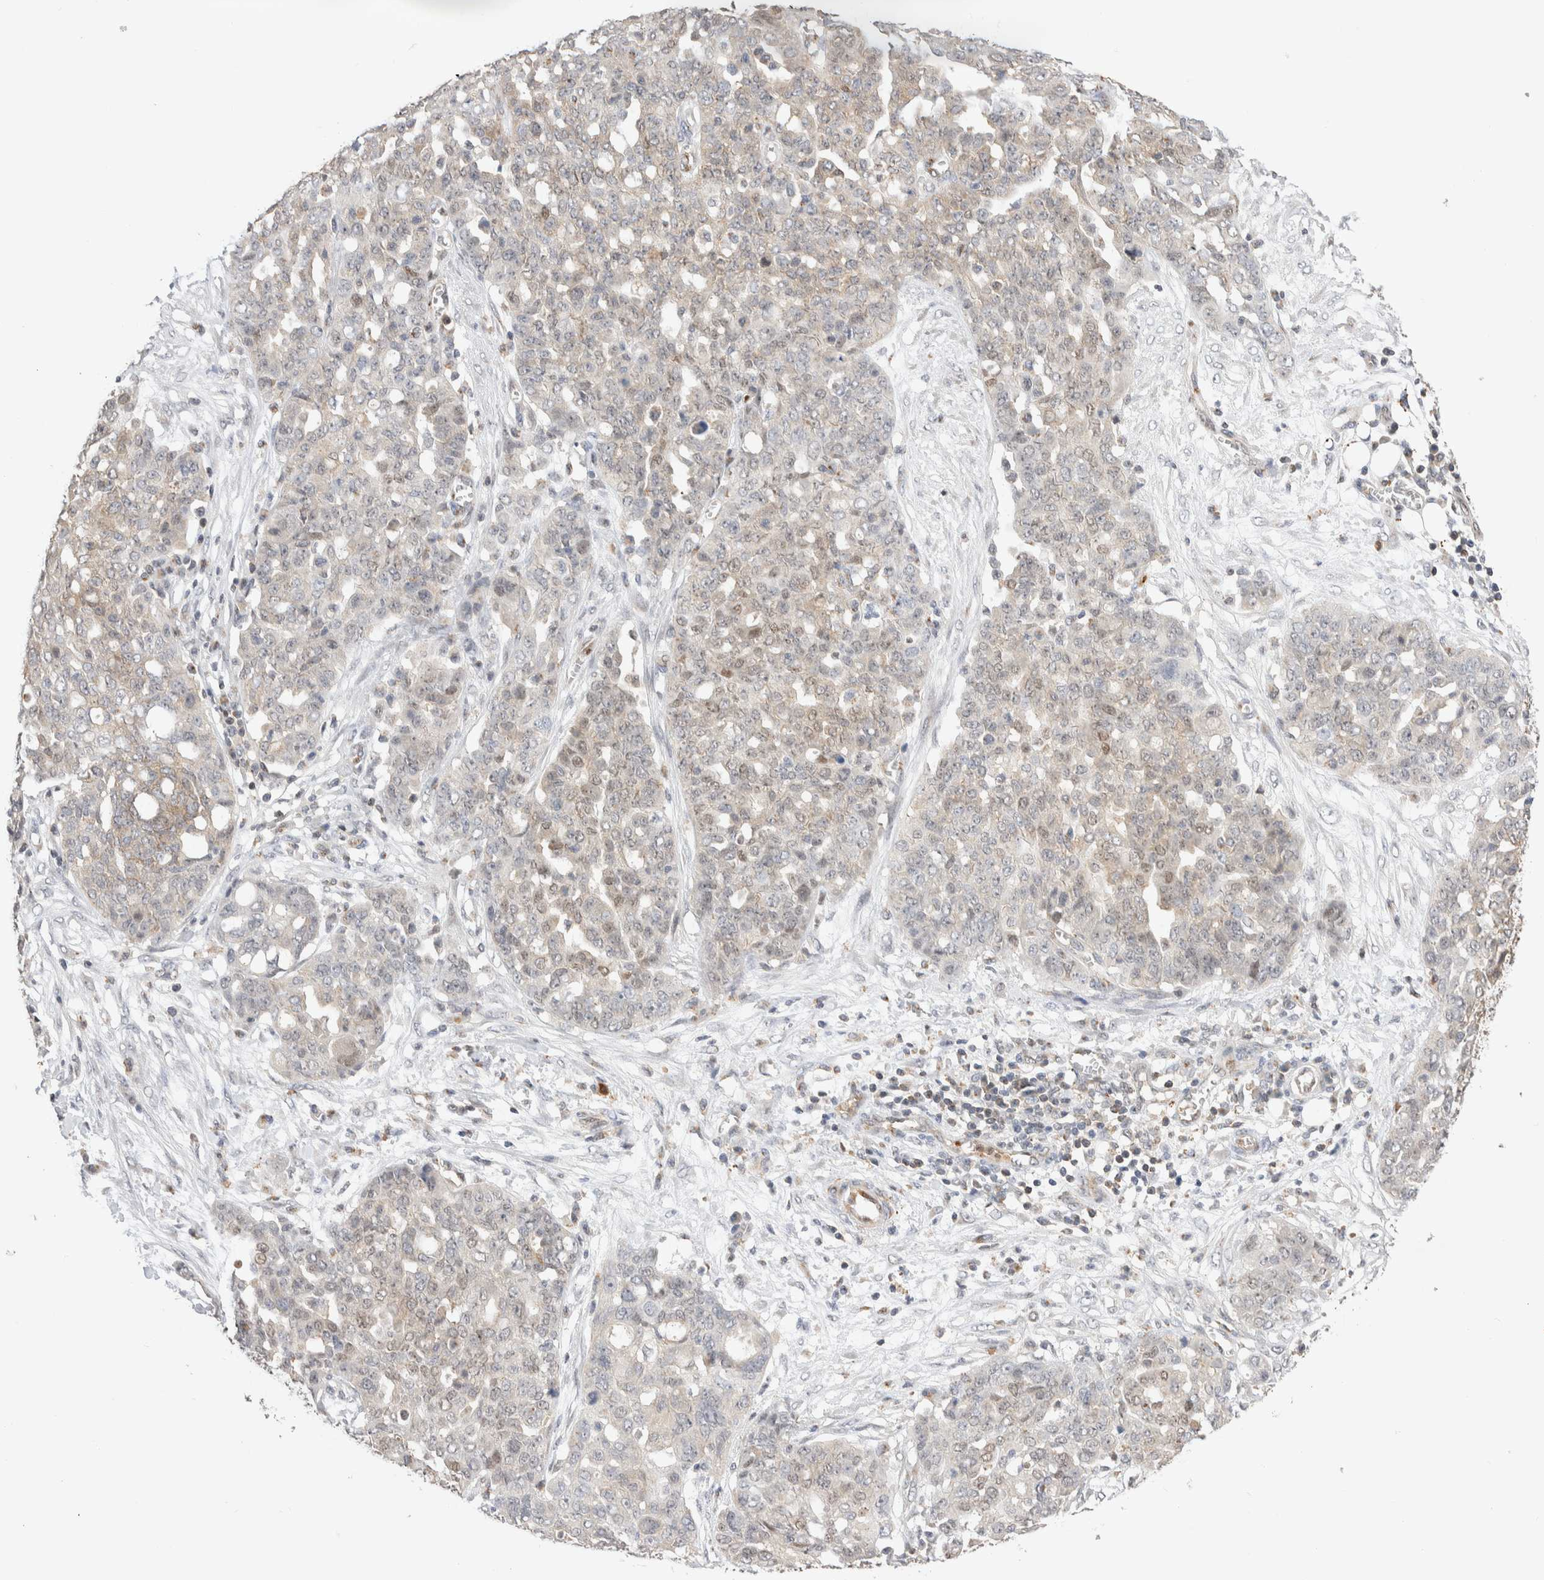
{"staining": {"intensity": "negative", "quantity": "none", "location": "none"}, "tissue": "ovarian cancer", "cell_type": "Tumor cells", "image_type": "cancer", "snomed": [{"axis": "morphology", "description": "Cystadenocarcinoma, serous, NOS"}, {"axis": "topography", "description": "Soft tissue"}, {"axis": "topography", "description": "Ovary"}], "caption": "An image of serous cystadenocarcinoma (ovarian) stained for a protein displays no brown staining in tumor cells. (DAB immunohistochemistry (IHC) with hematoxylin counter stain).", "gene": "NSMAF", "patient": {"sex": "female", "age": 57}}